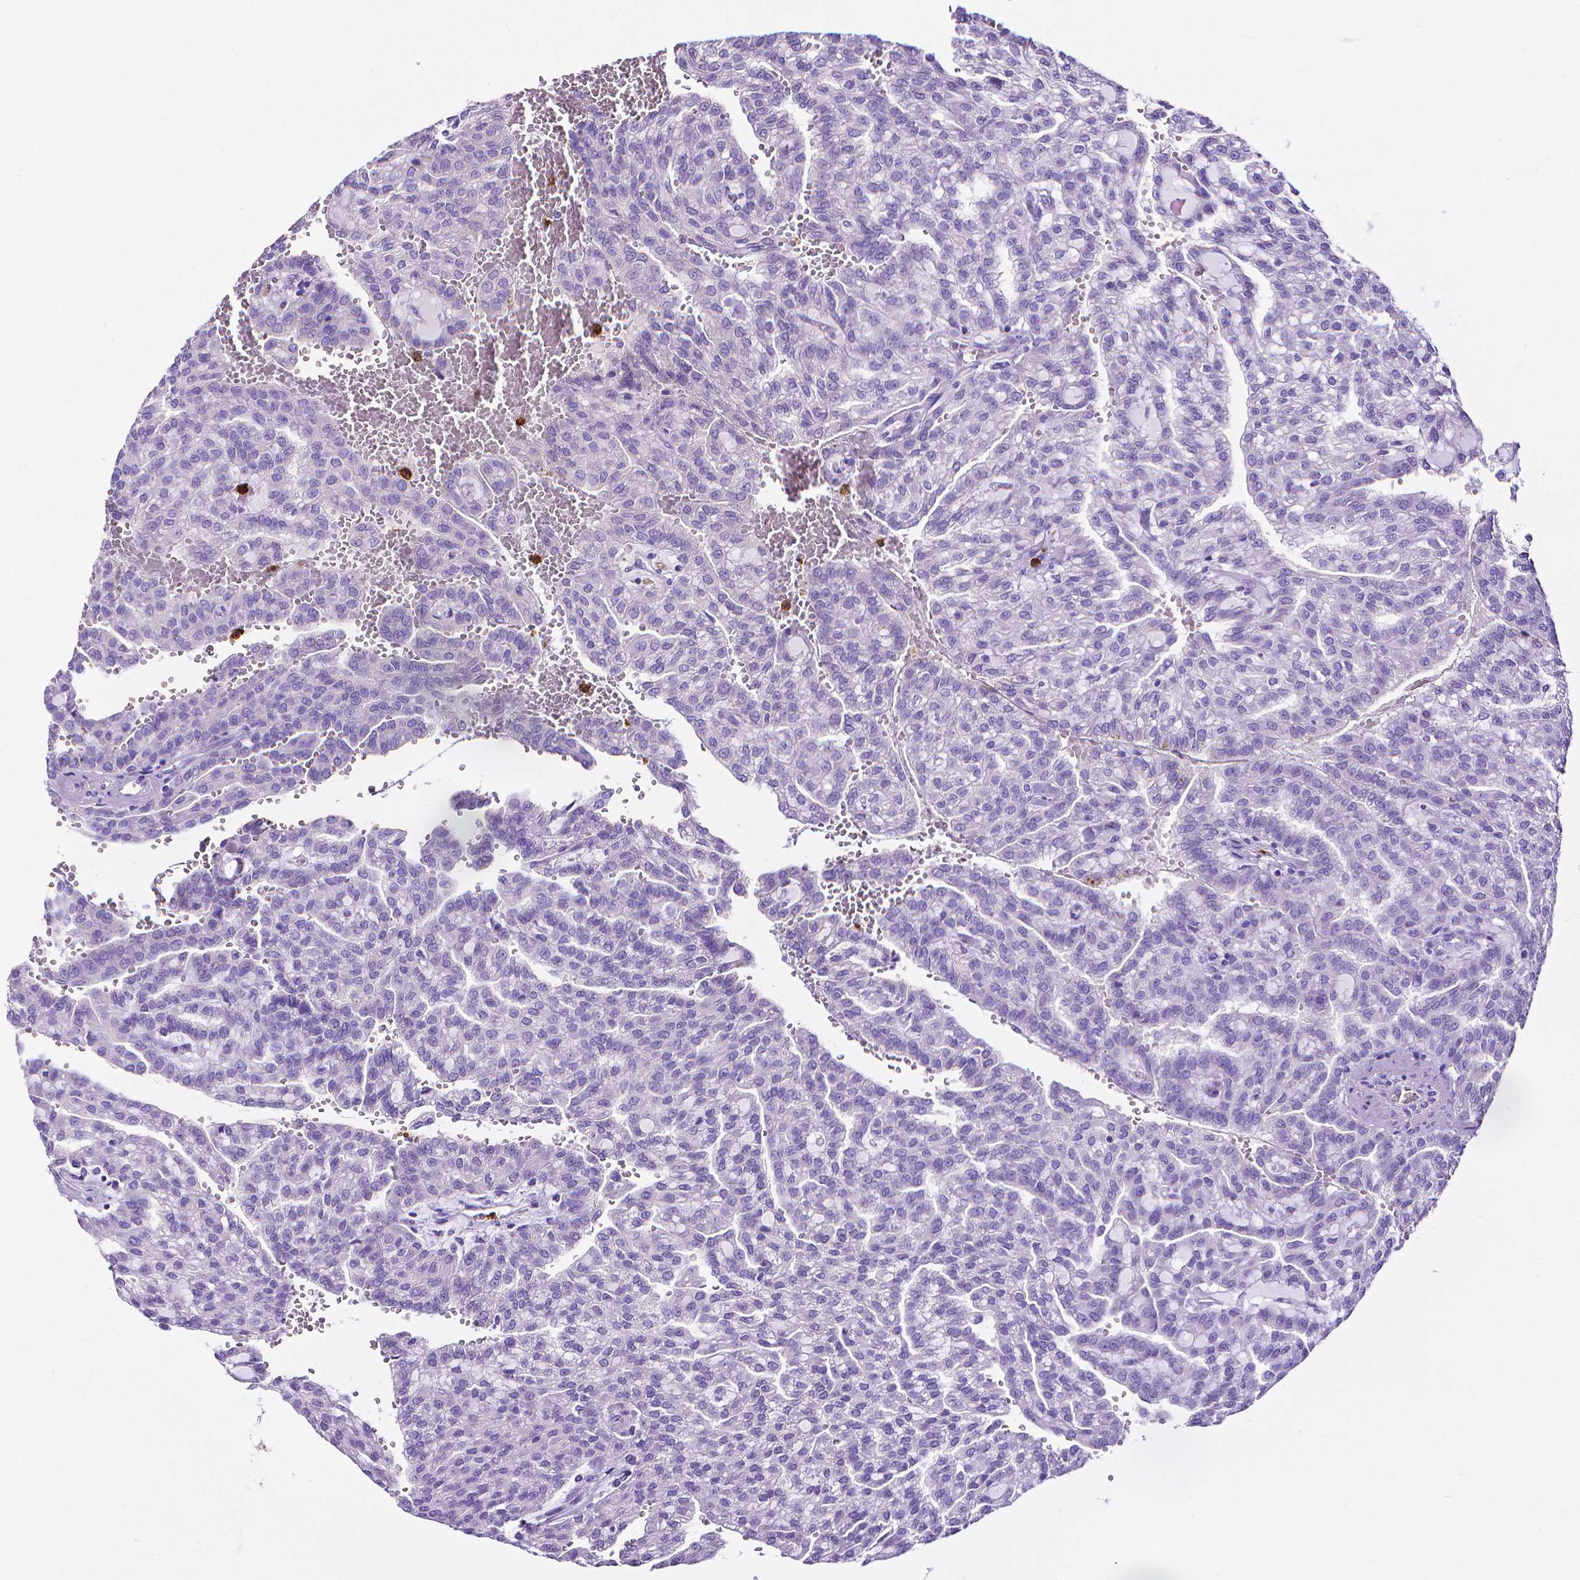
{"staining": {"intensity": "negative", "quantity": "none", "location": "none"}, "tissue": "renal cancer", "cell_type": "Tumor cells", "image_type": "cancer", "snomed": [{"axis": "morphology", "description": "Adenocarcinoma, NOS"}, {"axis": "topography", "description": "Kidney"}], "caption": "Micrograph shows no significant protein positivity in tumor cells of renal cancer.", "gene": "MMP9", "patient": {"sex": "male", "age": 63}}